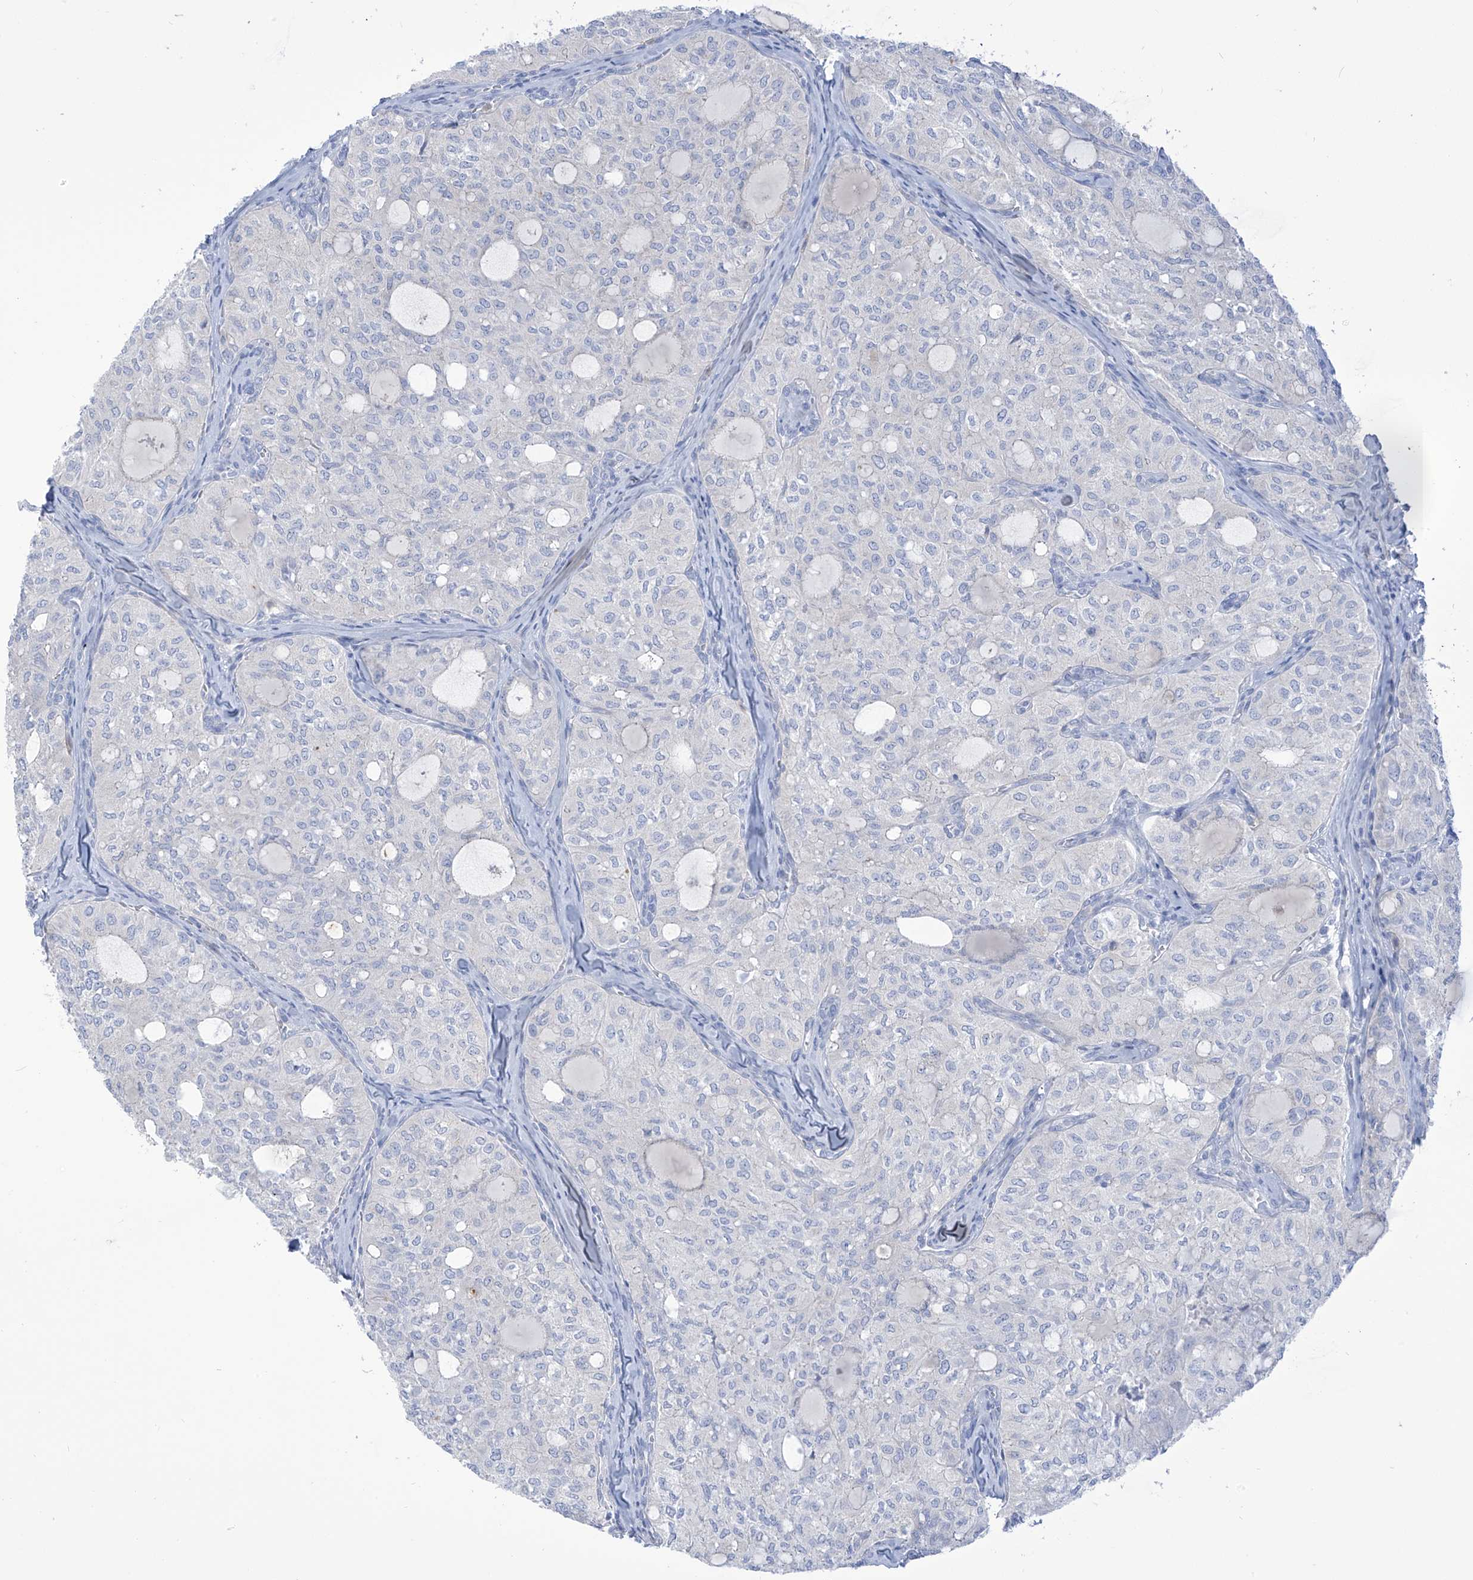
{"staining": {"intensity": "negative", "quantity": "none", "location": "none"}, "tissue": "thyroid cancer", "cell_type": "Tumor cells", "image_type": "cancer", "snomed": [{"axis": "morphology", "description": "Follicular adenoma carcinoma, NOS"}, {"axis": "topography", "description": "Thyroid gland"}], "caption": "Immunohistochemistry (IHC) photomicrograph of human follicular adenoma carcinoma (thyroid) stained for a protein (brown), which displays no expression in tumor cells.", "gene": "FABP2", "patient": {"sex": "male", "age": 75}}